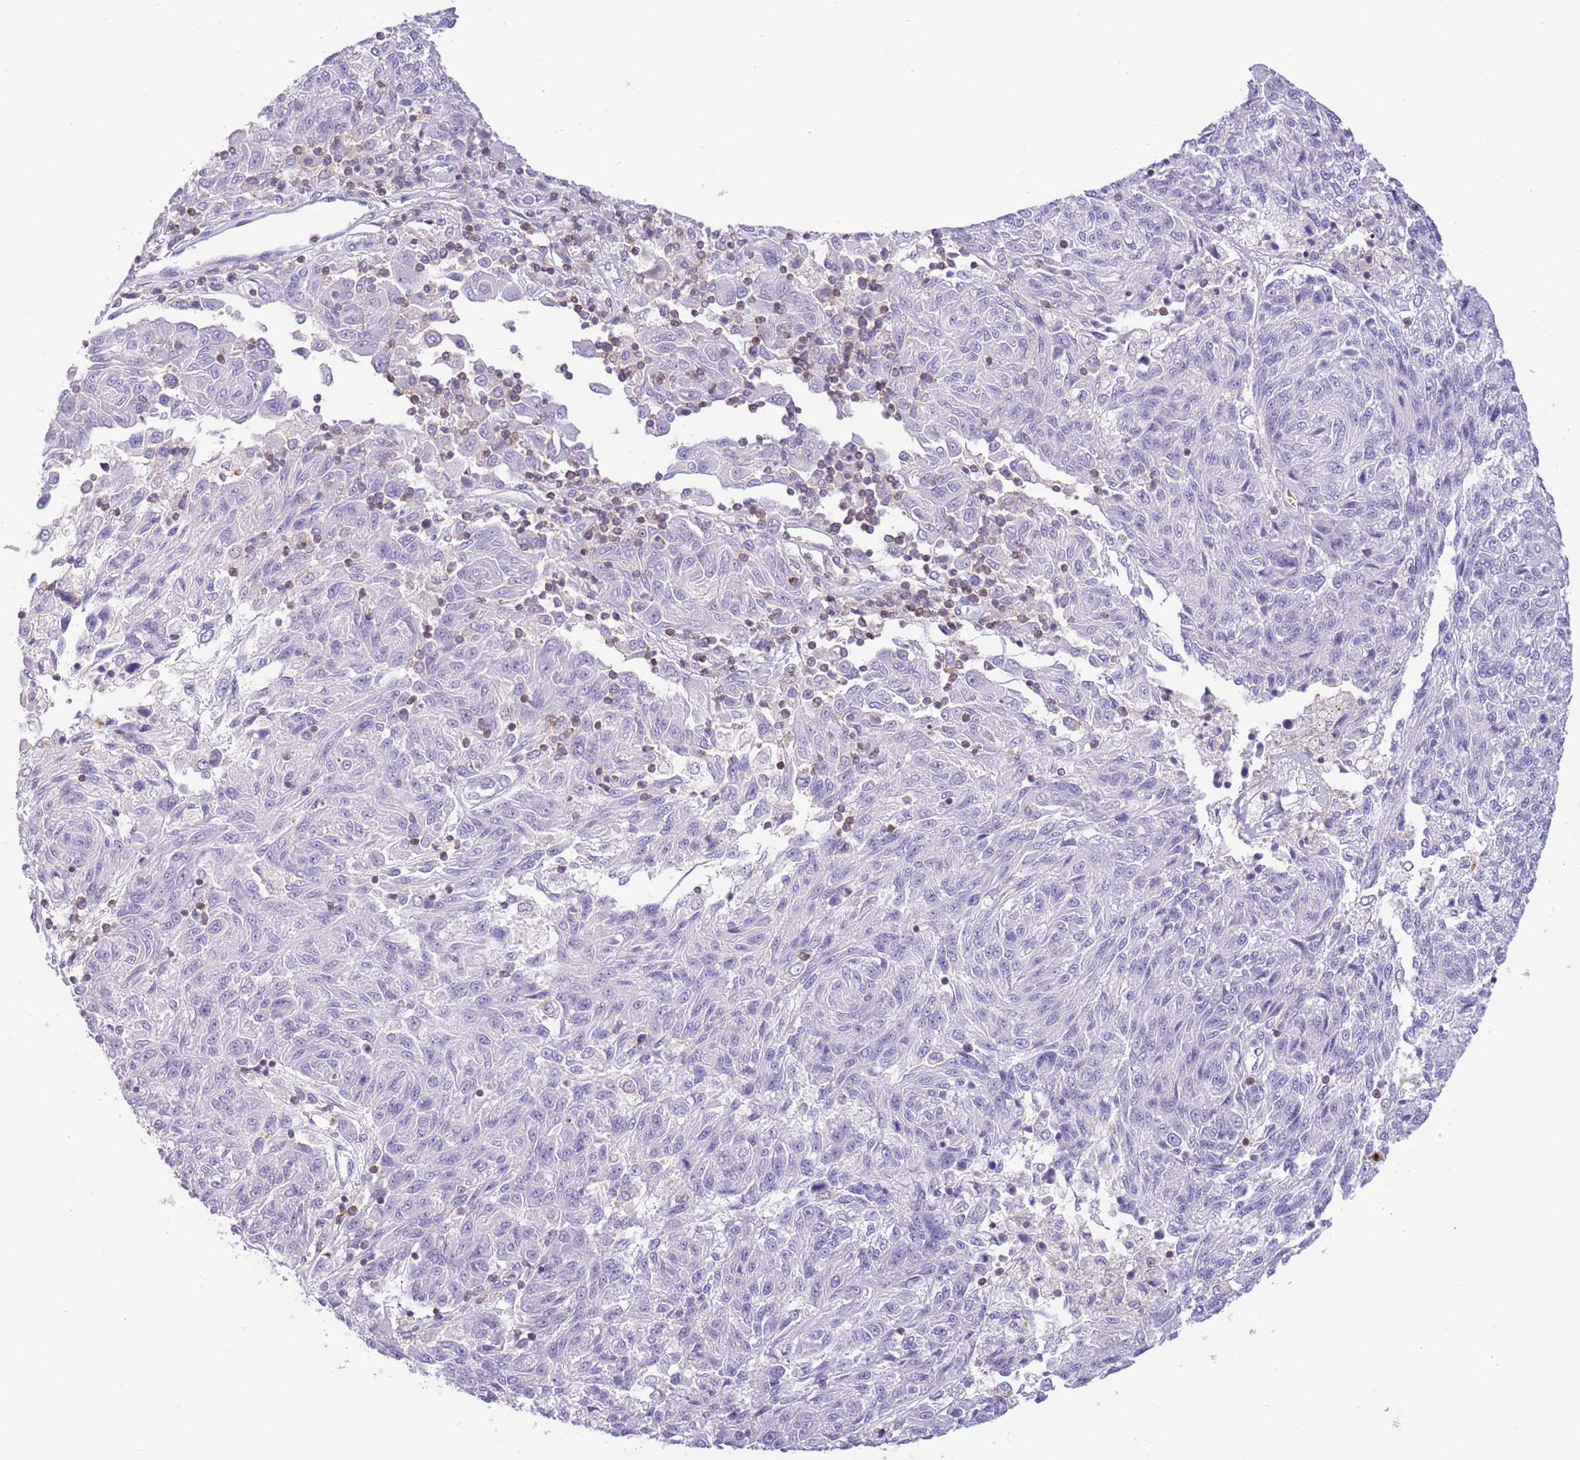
{"staining": {"intensity": "negative", "quantity": "none", "location": "none"}, "tissue": "melanoma", "cell_type": "Tumor cells", "image_type": "cancer", "snomed": [{"axis": "morphology", "description": "Malignant melanoma, NOS"}, {"axis": "topography", "description": "Skin"}], "caption": "IHC image of neoplastic tissue: human melanoma stained with DAB demonstrates no significant protein staining in tumor cells. Nuclei are stained in blue.", "gene": "OR4Q3", "patient": {"sex": "male", "age": 53}}